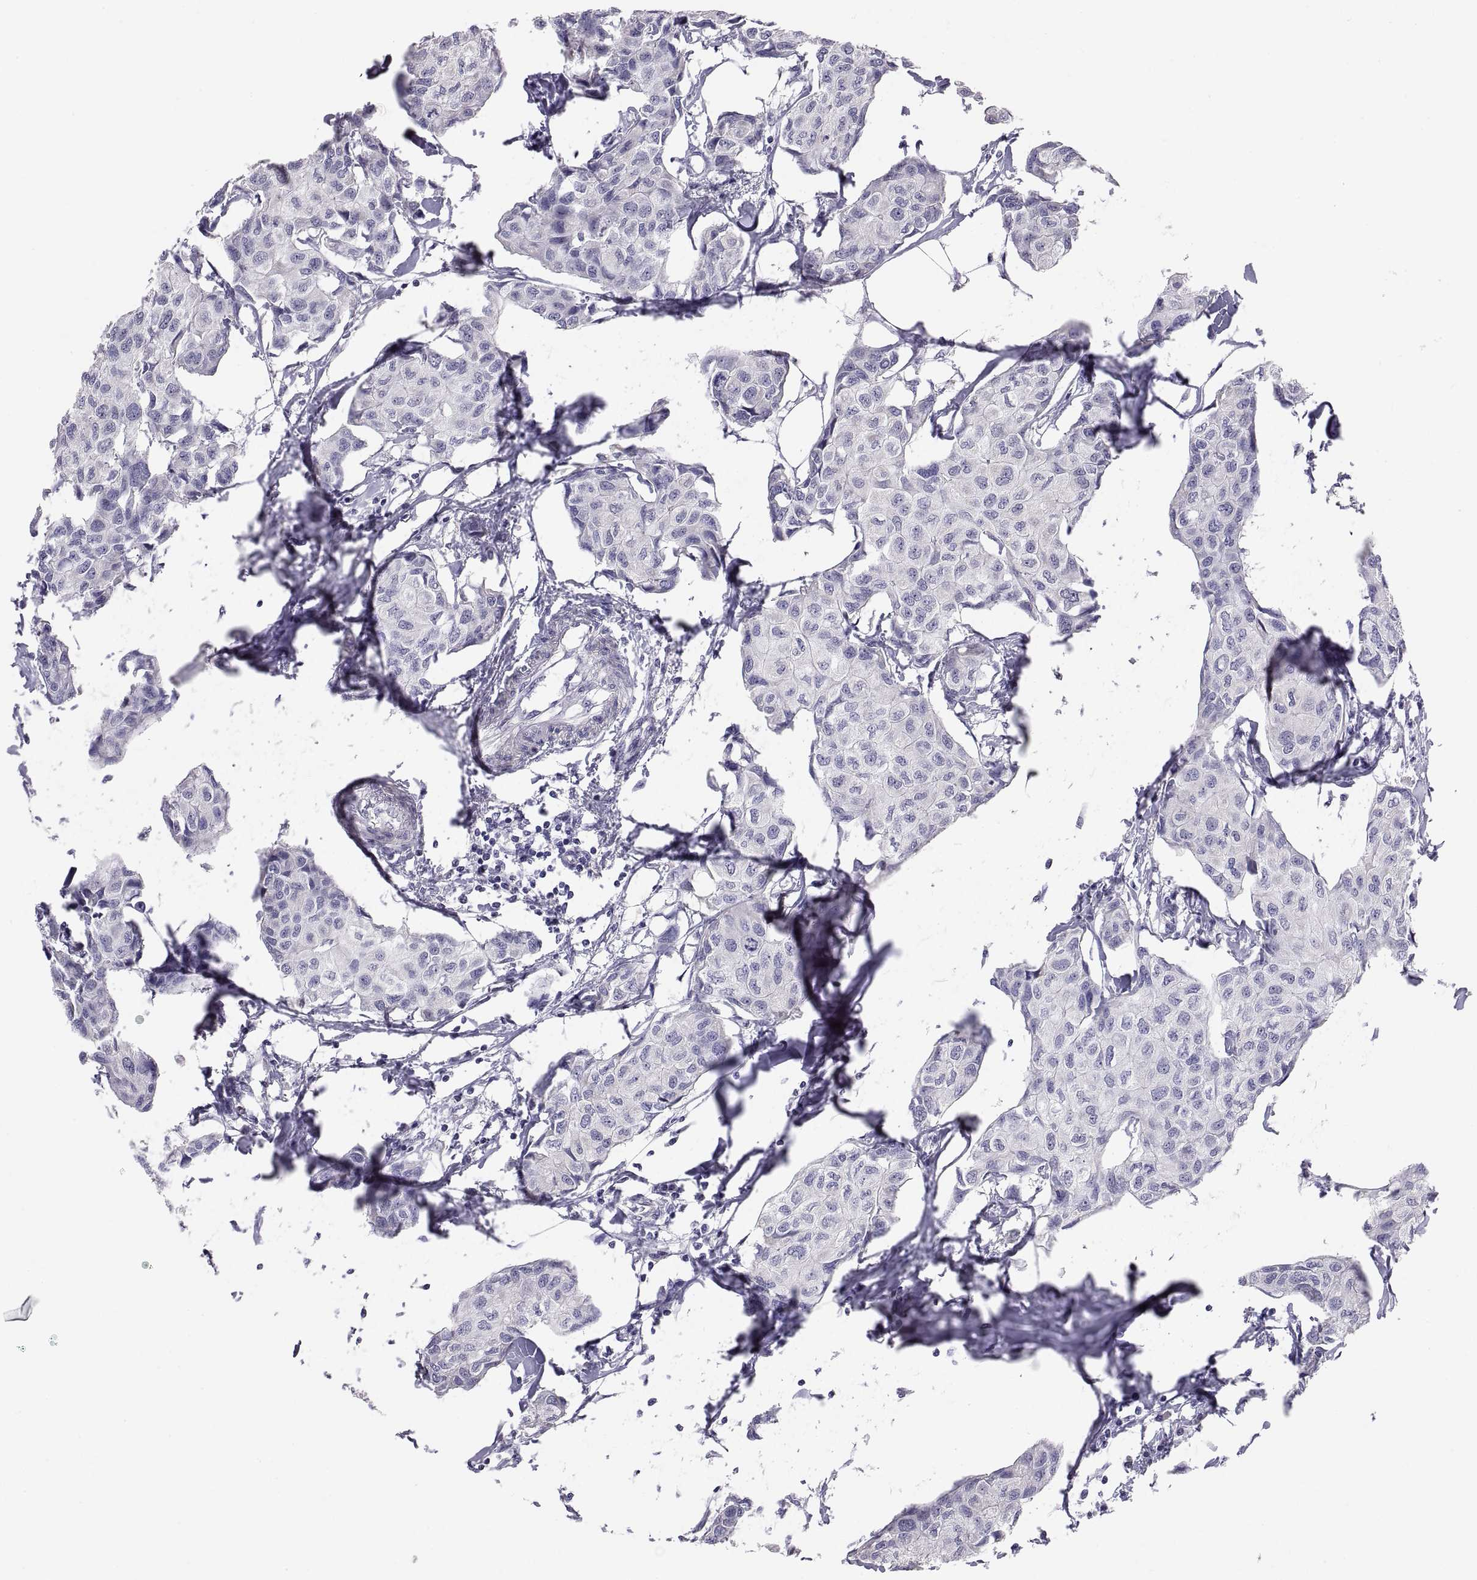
{"staining": {"intensity": "negative", "quantity": "none", "location": "none"}, "tissue": "breast cancer", "cell_type": "Tumor cells", "image_type": "cancer", "snomed": [{"axis": "morphology", "description": "Duct carcinoma"}, {"axis": "topography", "description": "Breast"}], "caption": "Tumor cells show no significant expression in intraductal carcinoma (breast). (IHC, brightfield microscopy, high magnification).", "gene": "FAM170A", "patient": {"sex": "female", "age": 80}}